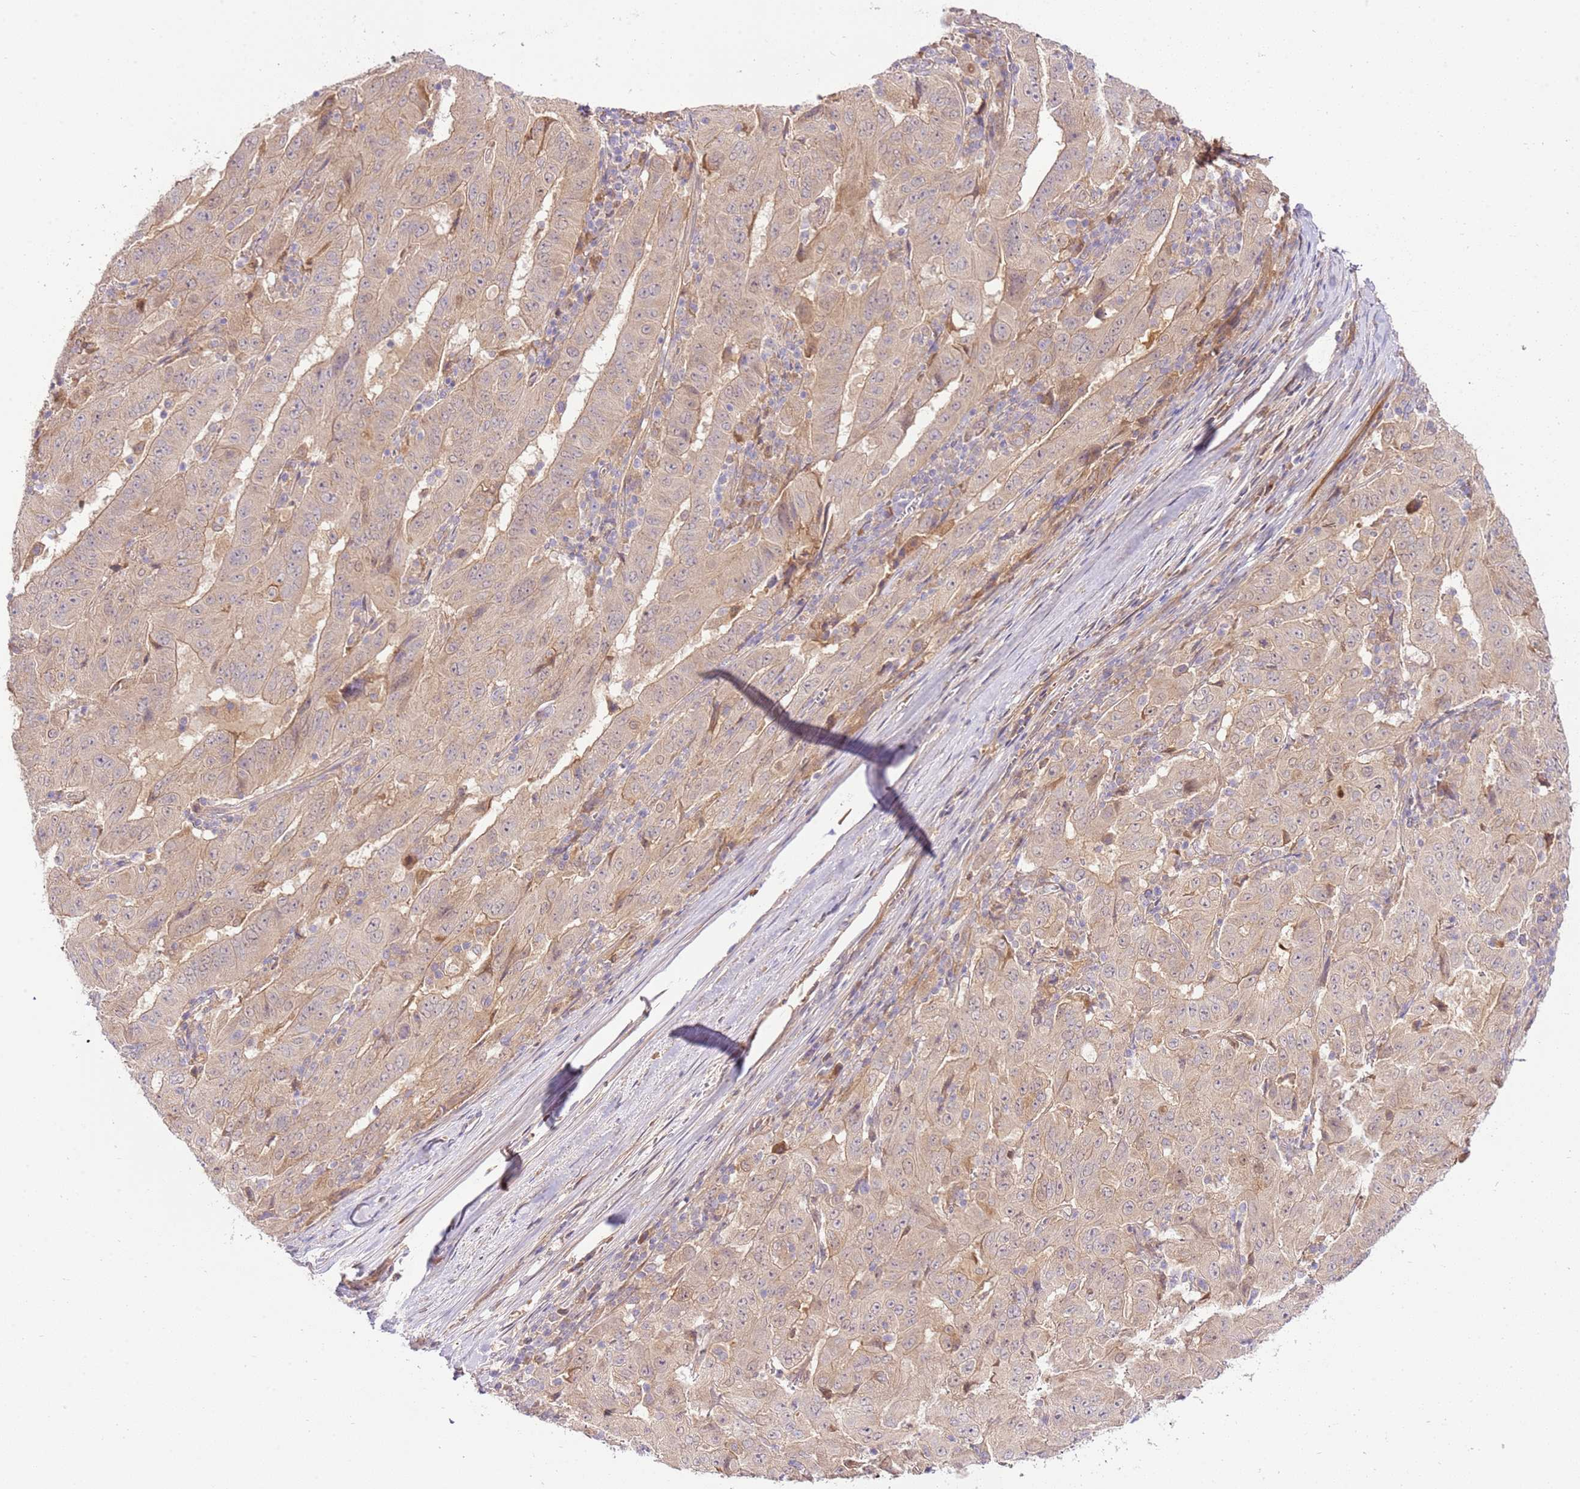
{"staining": {"intensity": "weak", "quantity": "25%-75%", "location": "cytoplasmic/membranous"}, "tissue": "pancreatic cancer", "cell_type": "Tumor cells", "image_type": "cancer", "snomed": [{"axis": "morphology", "description": "Adenocarcinoma, NOS"}, {"axis": "topography", "description": "Pancreas"}], "caption": "A histopathology image showing weak cytoplasmic/membranous expression in approximately 25%-75% of tumor cells in pancreatic cancer (adenocarcinoma), as visualized by brown immunohistochemical staining.", "gene": "C8G", "patient": {"sex": "male", "age": 63}}